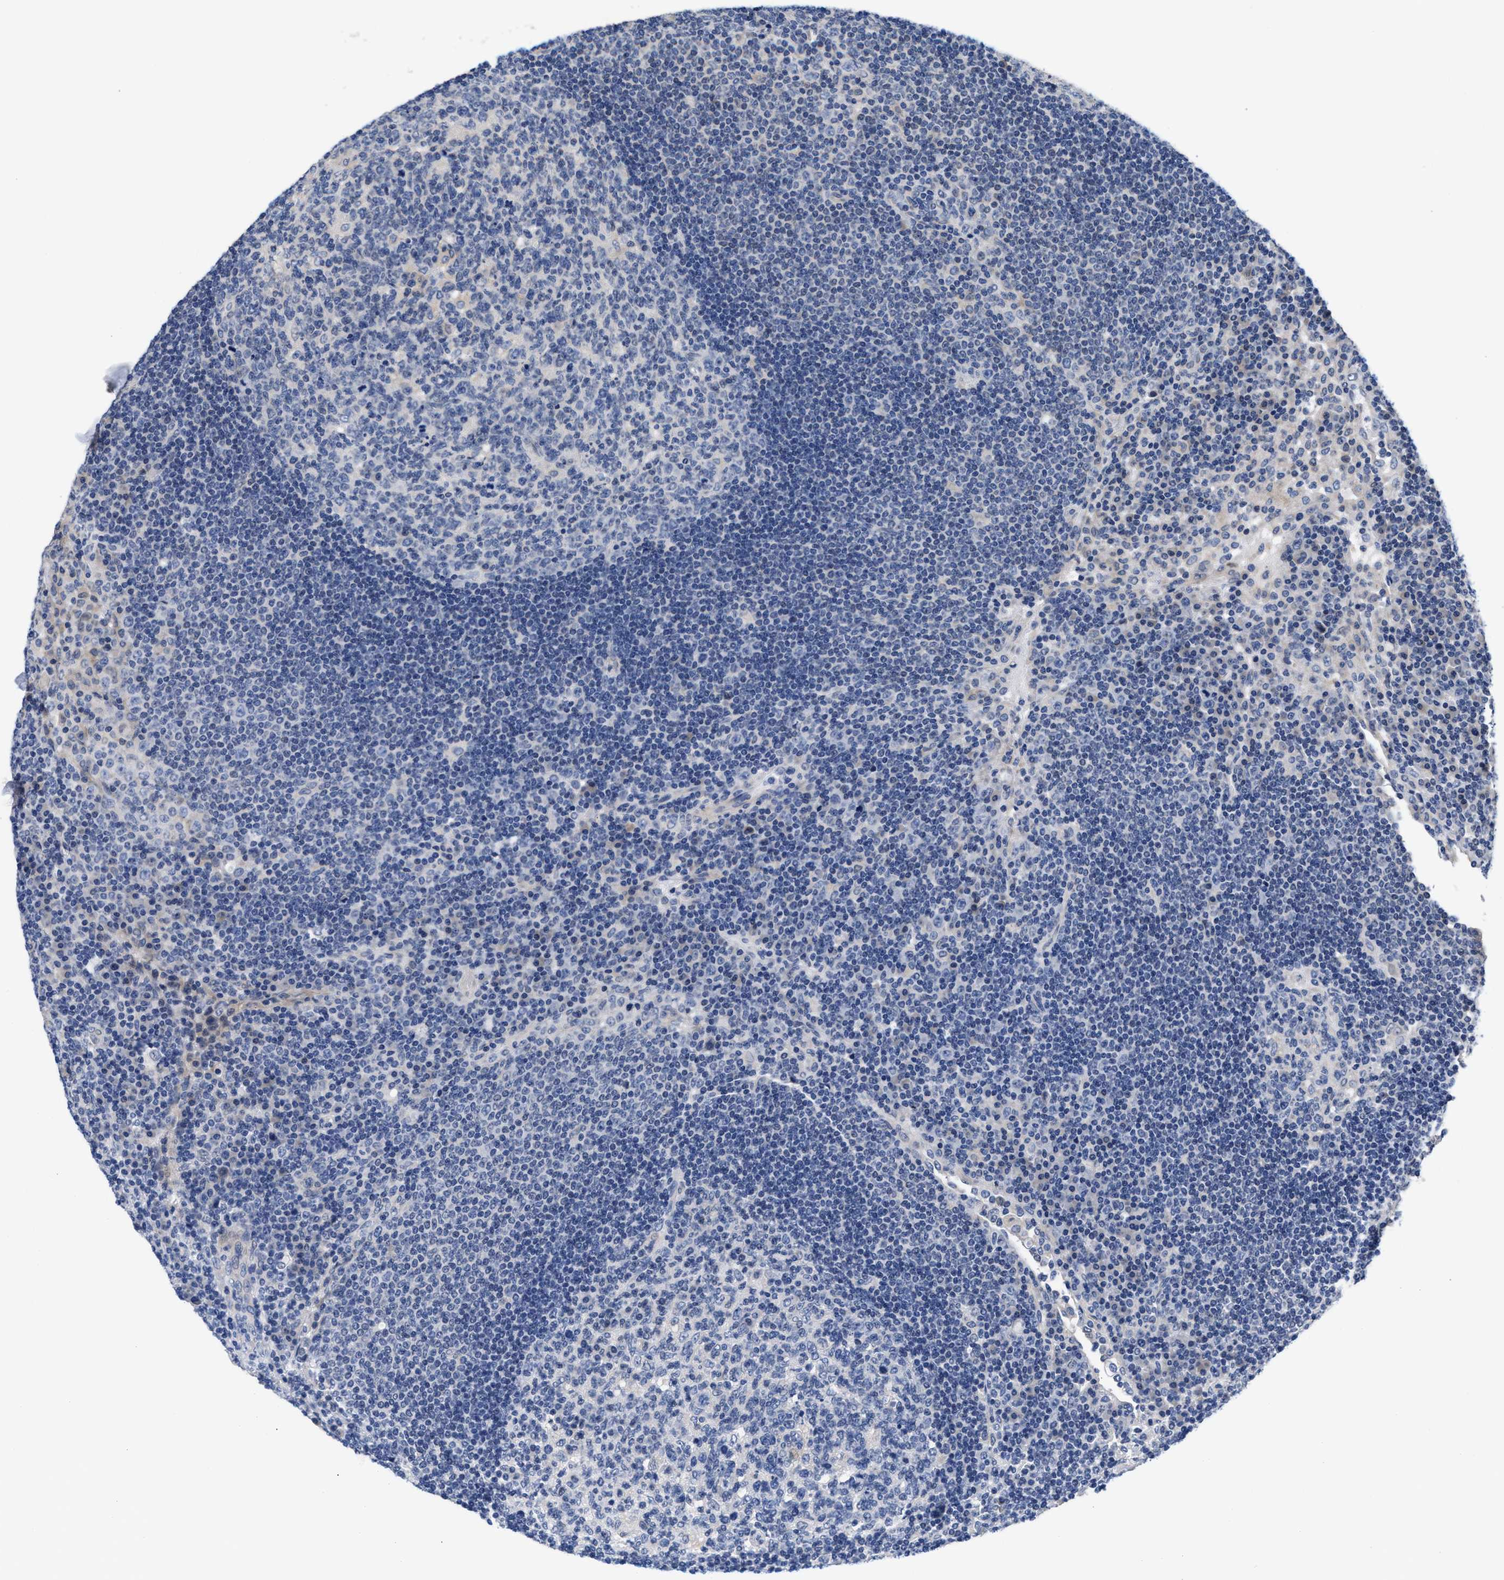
{"staining": {"intensity": "negative", "quantity": "none", "location": "none"}, "tissue": "lymph node", "cell_type": "Germinal center cells", "image_type": "normal", "snomed": [{"axis": "morphology", "description": "Normal tissue, NOS"}, {"axis": "topography", "description": "Lymph node"}], "caption": "Unremarkable lymph node was stained to show a protein in brown. There is no significant expression in germinal center cells.", "gene": "ACTL7B", "patient": {"sex": "female", "age": 53}}